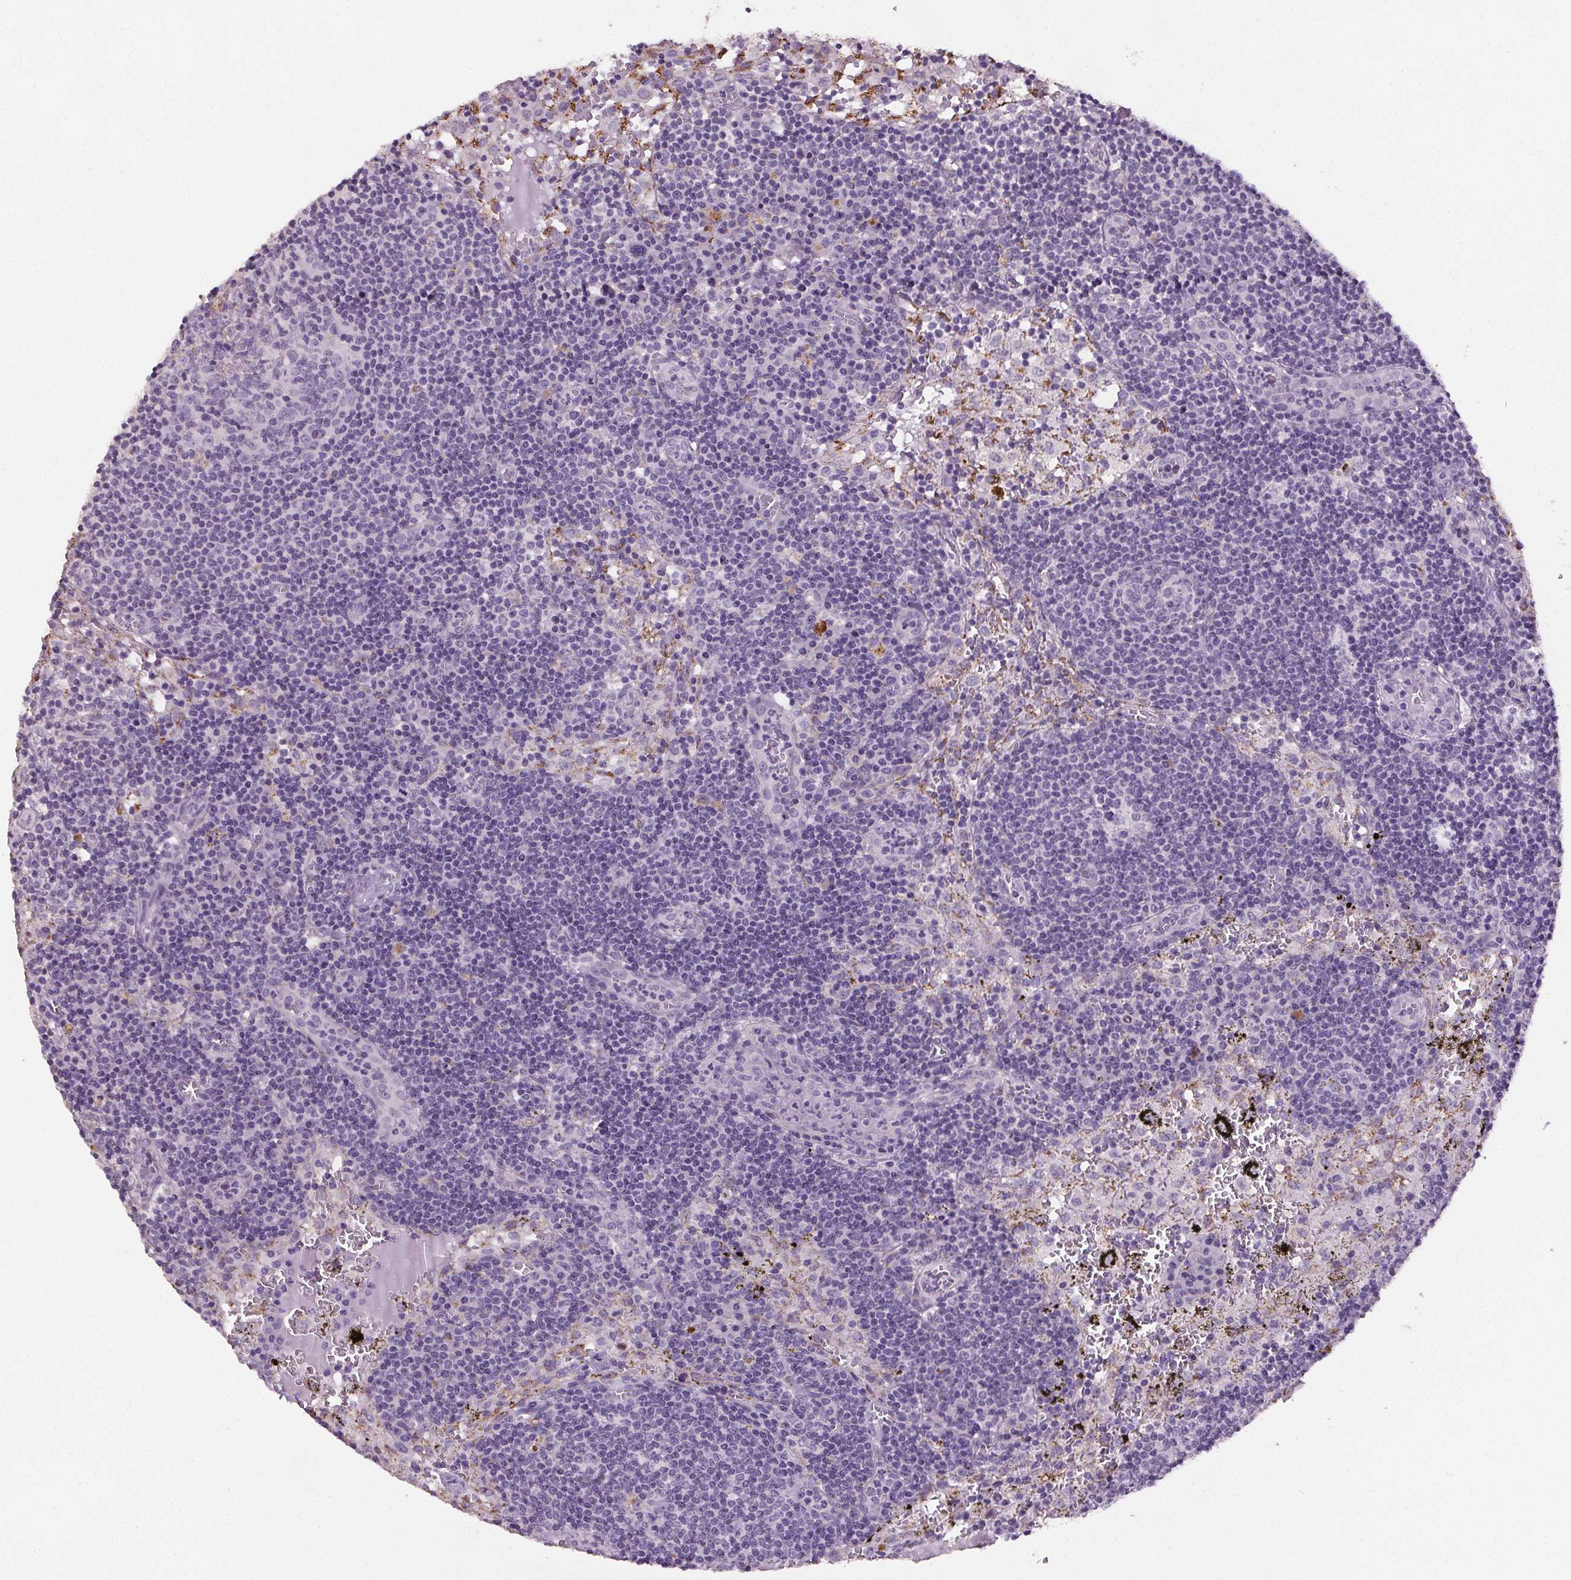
{"staining": {"intensity": "negative", "quantity": "none", "location": "none"}, "tissue": "lymph node", "cell_type": "Germinal center cells", "image_type": "normal", "snomed": [{"axis": "morphology", "description": "Normal tissue, NOS"}, {"axis": "topography", "description": "Lymph node"}], "caption": "The photomicrograph demonstrates no staining of germinal center cells in unremarkable lymph node.", "gene": "GPIHBP1", "patient": {"sex": "male", "age": 62}}